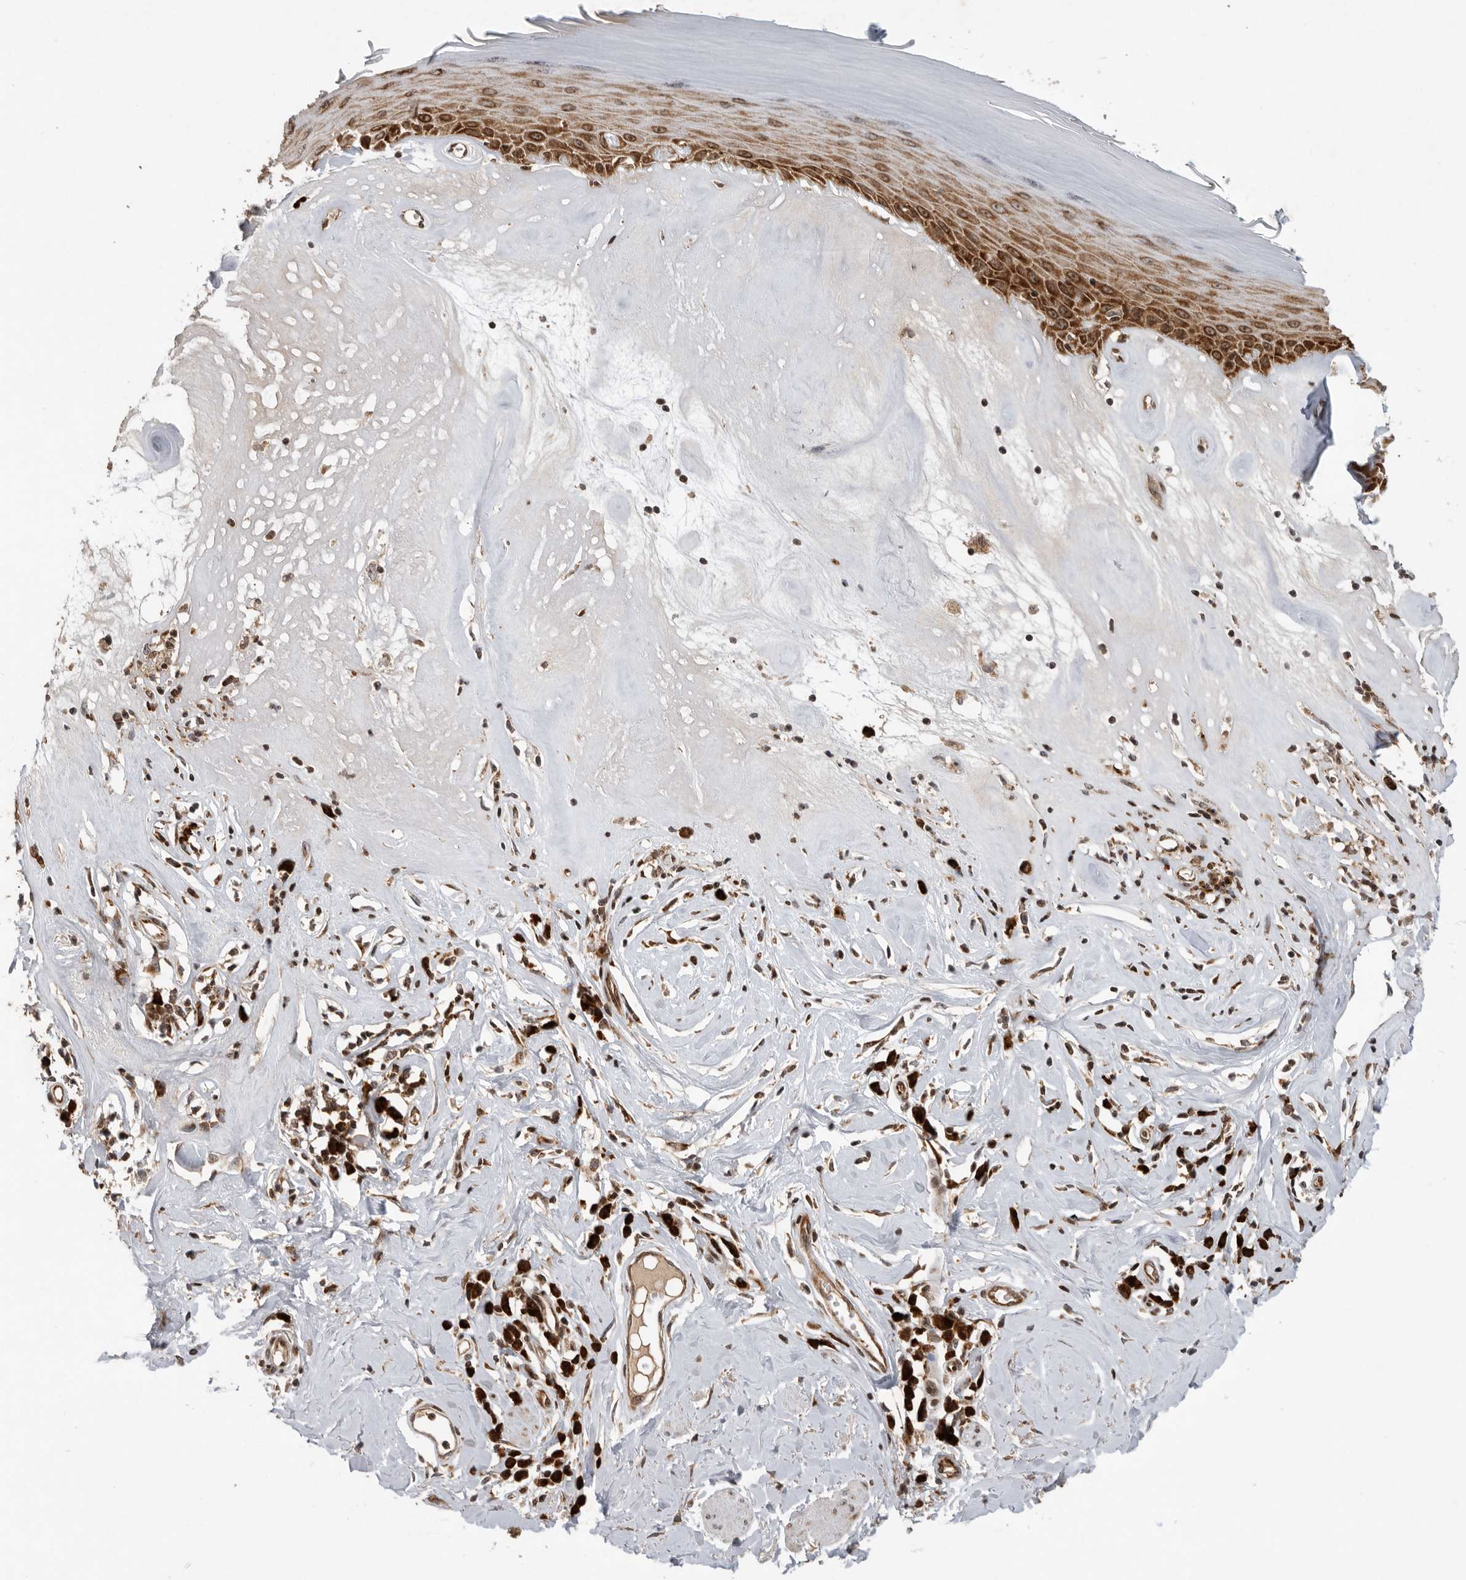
{"staining": {"intensity": "strong", "quantity": ">75%", "location": "cytoplasmic/membranous"}, "tissue": "skin", "cell_type": "Epidermal cells", "image_type": "normal", "snomed": [{"axis": "morphology", "description": "Normal tissue, NOS"}, {"axis": "morphology", "description": "Inflammation, NOS"}, {"axis": "topography", "description": "Vulva"}], "caption": "IHC histopathology image of normal skin stained for a protein (brown), which displays high levels of strong cytoplasmic/membranous expression in about >75% of epidermal cells.", "gene": "FZD3", "patient": {"sex": "female", "age": 84}}